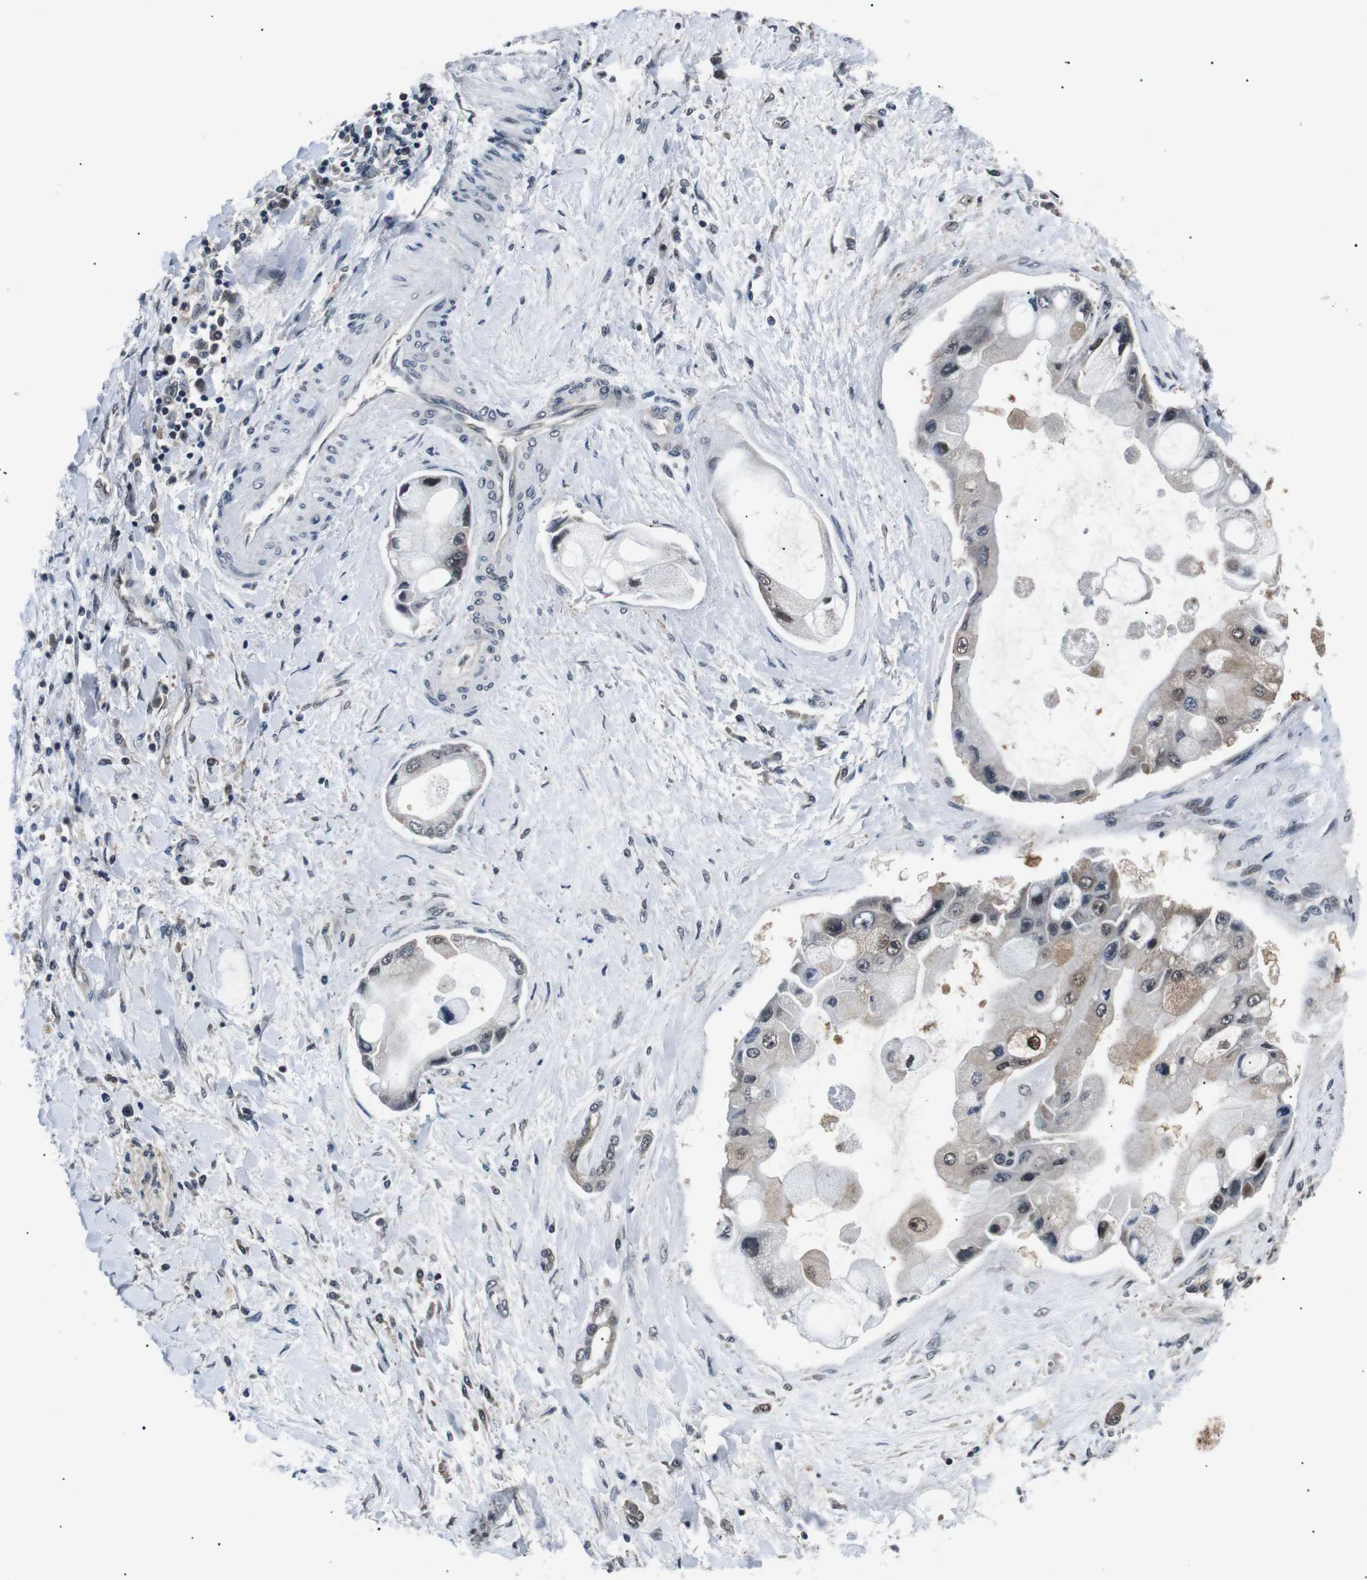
{"staining": {"intensity": "moderate", "quantity": "<25%", "location": "cytoplasmic/membranous,nuclear"}, "tissue": "liver cancer", "cell_type": "Tumor cells", "image_type": "cancer", "snomed": [{"axis": "morphology", "description": "Cholangiocarcinoma"}, {"axis": "topography", "description": "Liver"}], "caption": "Moderate cytoplasmic/membranous and nuclear expression for a protein is identified in about <25% of tumor cells of liver cancer using immunohistochemistry.", "gene": "SKP1", "patient": {"sex": "male", "age": 50}}